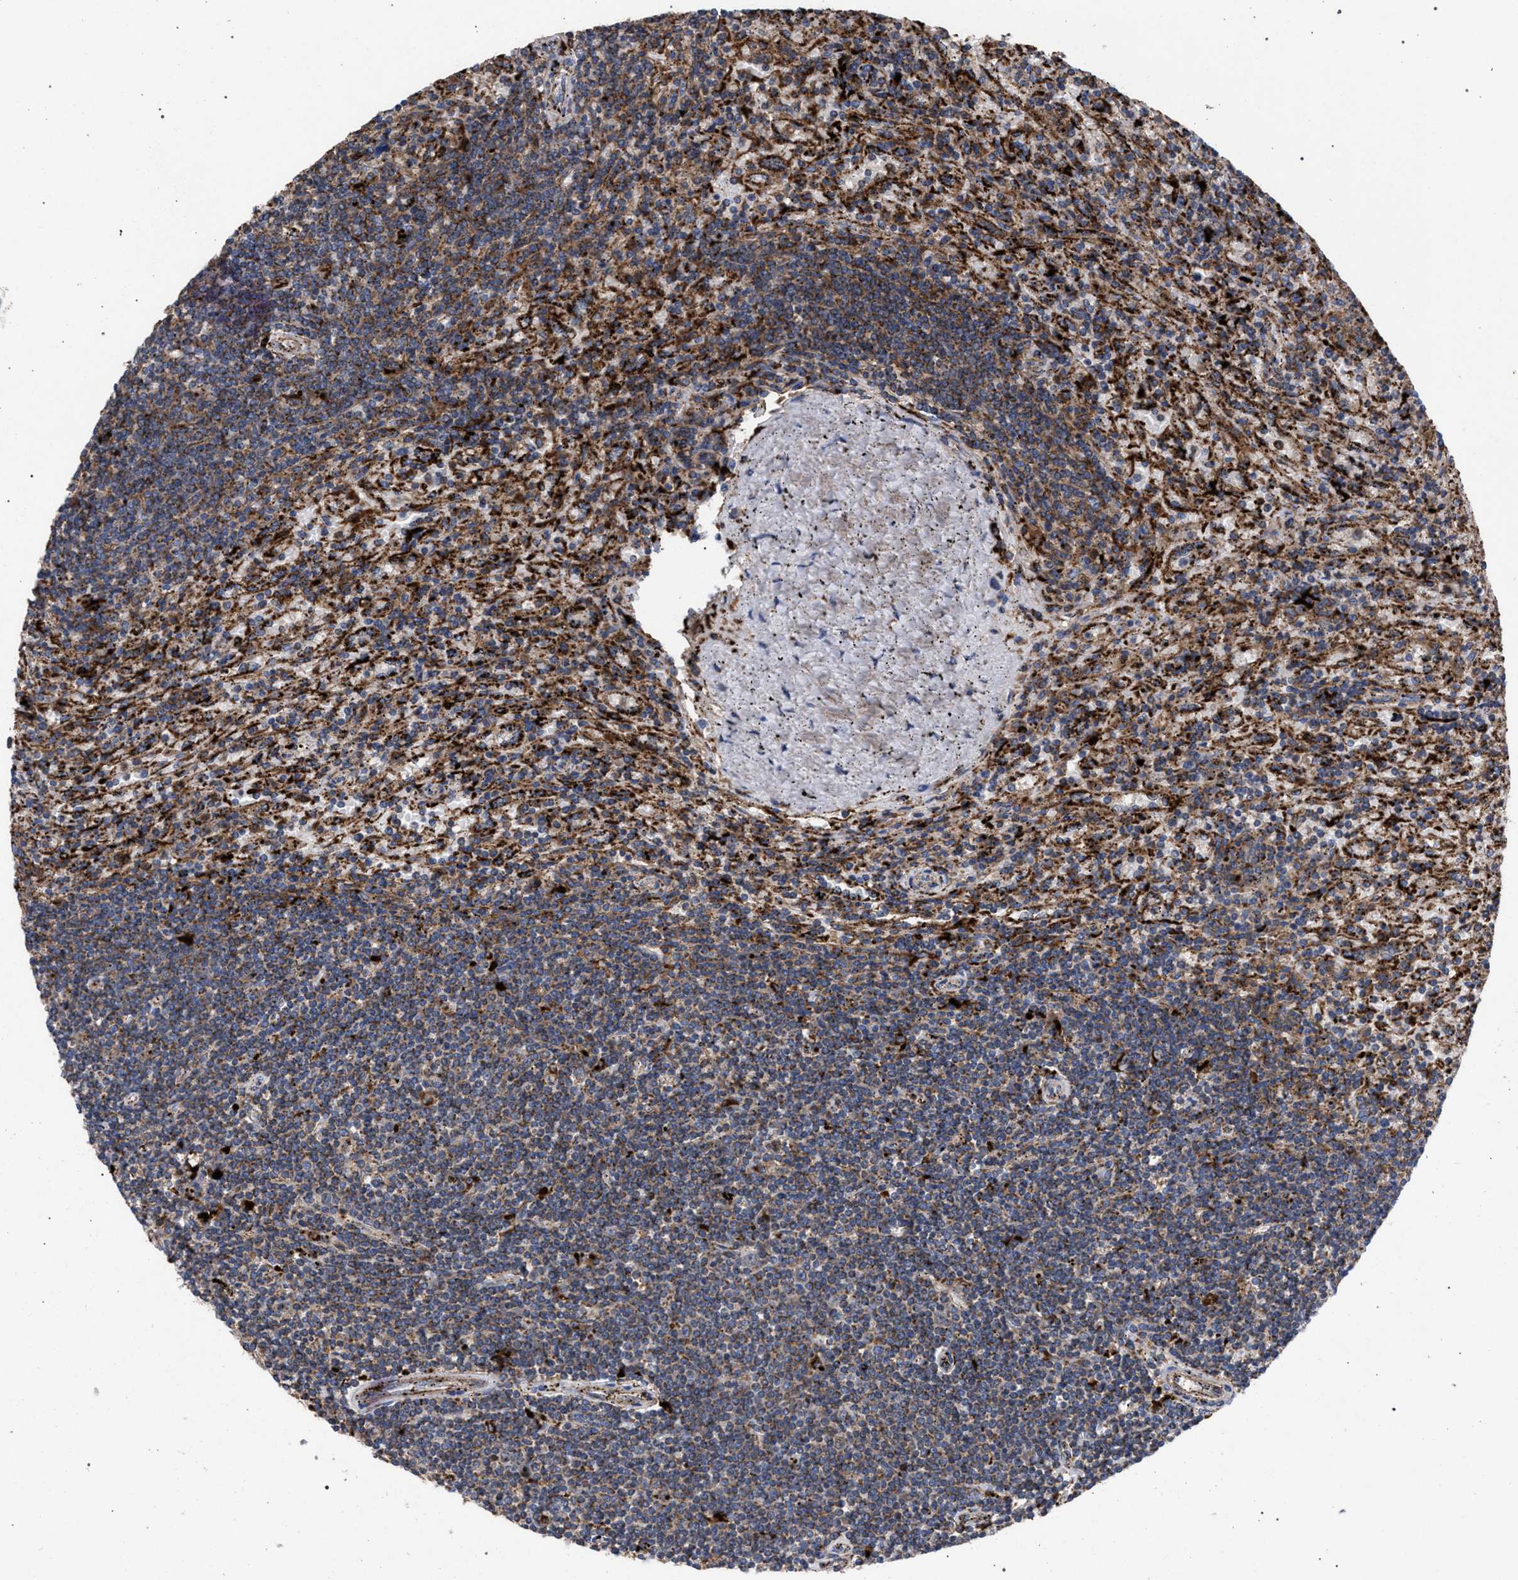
{"staining": {"intensity": "moderate", "quantity": ">75%", "location": "cytoplasmic/membranous"}, "tissue": "lymphoma", "cell_type": "Tumor cells", "image_type": "cancer", "snomed": [{"axis": "morphology", "description": "Malignant lymphoma, non-Hodgkin's type, Low grade"}, {"axis": "topography", "description": "Spleen"}], "caption": "Immunohistochemistry (DAB (3,3'-diaminobenzidine)) staining of lymphoma reveals moderate cytoplasmic/membranous protein staining in approximately >75% of tumor cells.", "gene": "PPT1", "patient": {"sex": "male", "age": 76}}